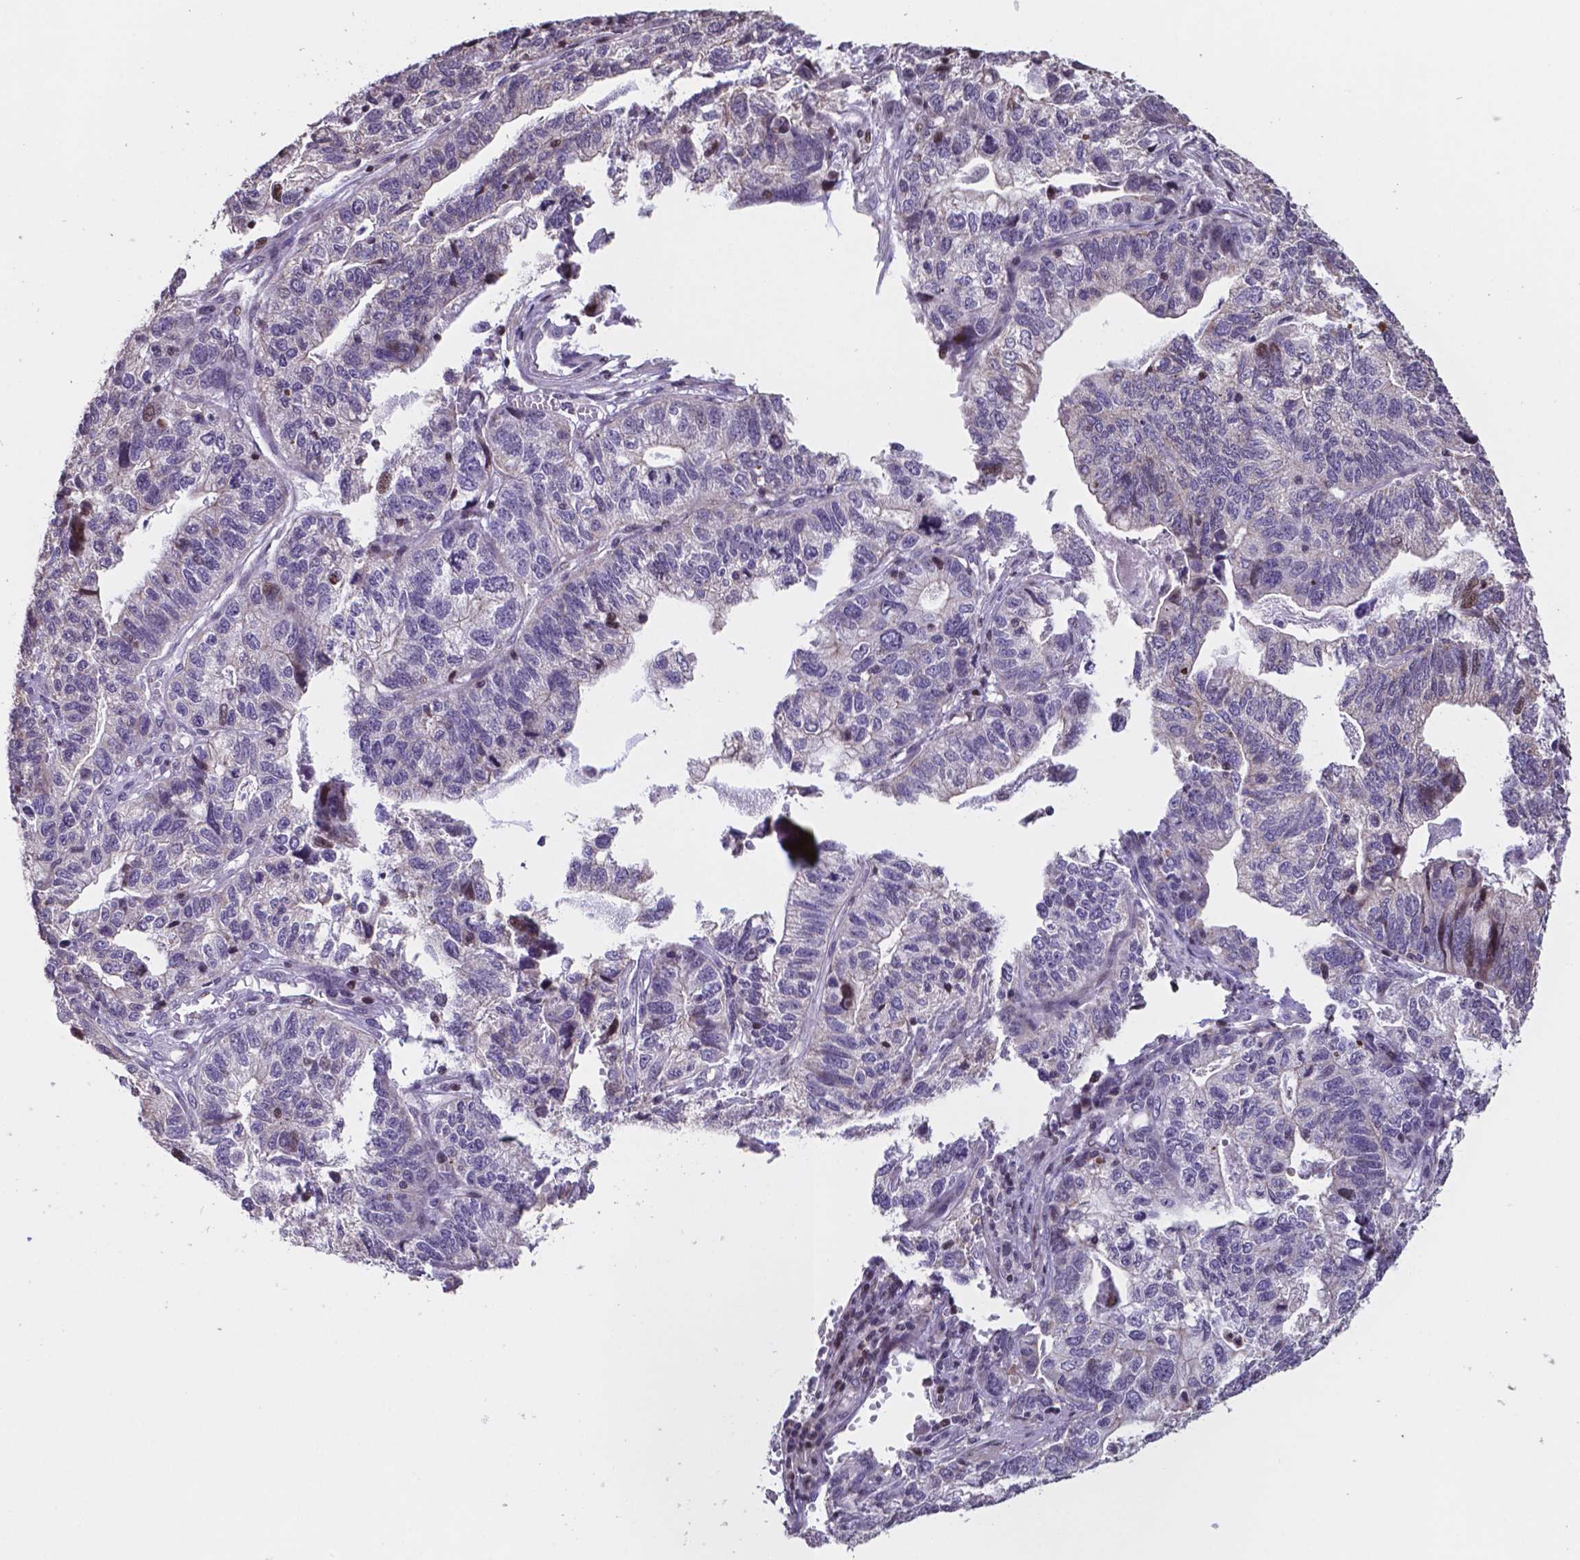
{"staining": {"intensity": "negative", "quantity": "none", "location": "none"}, "tissue": "stomach cancer", "cell_type": "Tumor cells", "image_type": "cancer", "snomed": [{"axis": "morphology", "description": "Adenocarcinoma, NOS"}, {"axis": "topography", "description": "Stomach, upper"}], "caption": "DAB (3,3'-diaminobenzidine) immunohistochemical staining of stomach cancer displays no significant positivity in tumor cells.", "gene": "MLC1", "patient": {"sex": "female", "age": 67}}